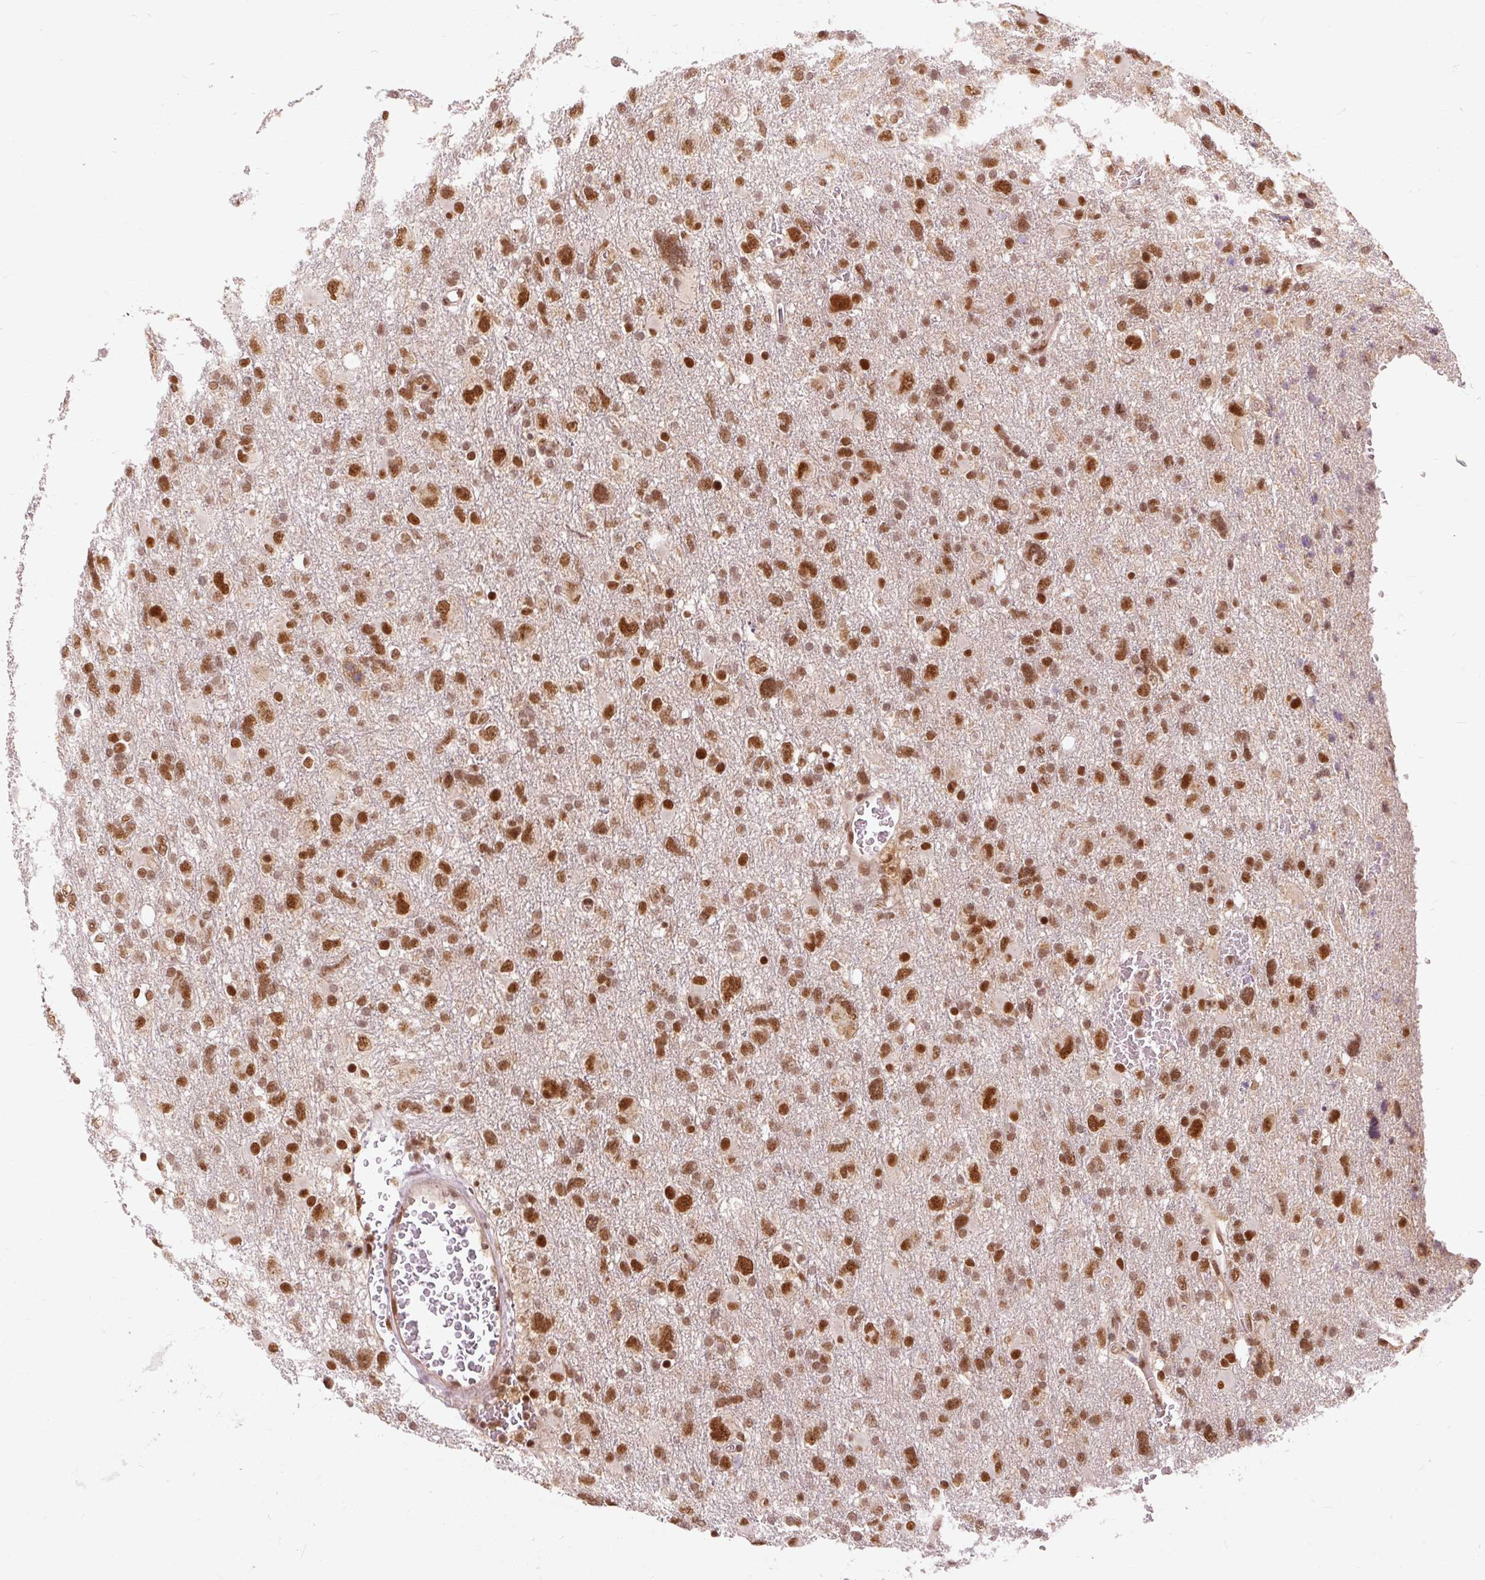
{"staining": {"intensity": "moderate", "quantity": ">75%", "location": "nuclear"}, "tissue": "glioma", "cell_type": "Tumor cells", "image_type": "cancer", "snomed": [{"axis": "morphology", "description": "Glioma, malignant, High grade"}, {"axis": "topography", "description": "Brain"}], "caption": "Protein expression analysis of human malignant glioma (high-grade) reveals moderate nuclear staining in about >75% of tumor cells. (DAB = brown stain, brightfield microscopy at high magnification).", "gene": "CSTF1", "patient": {"sex": "male", "age": 61}}